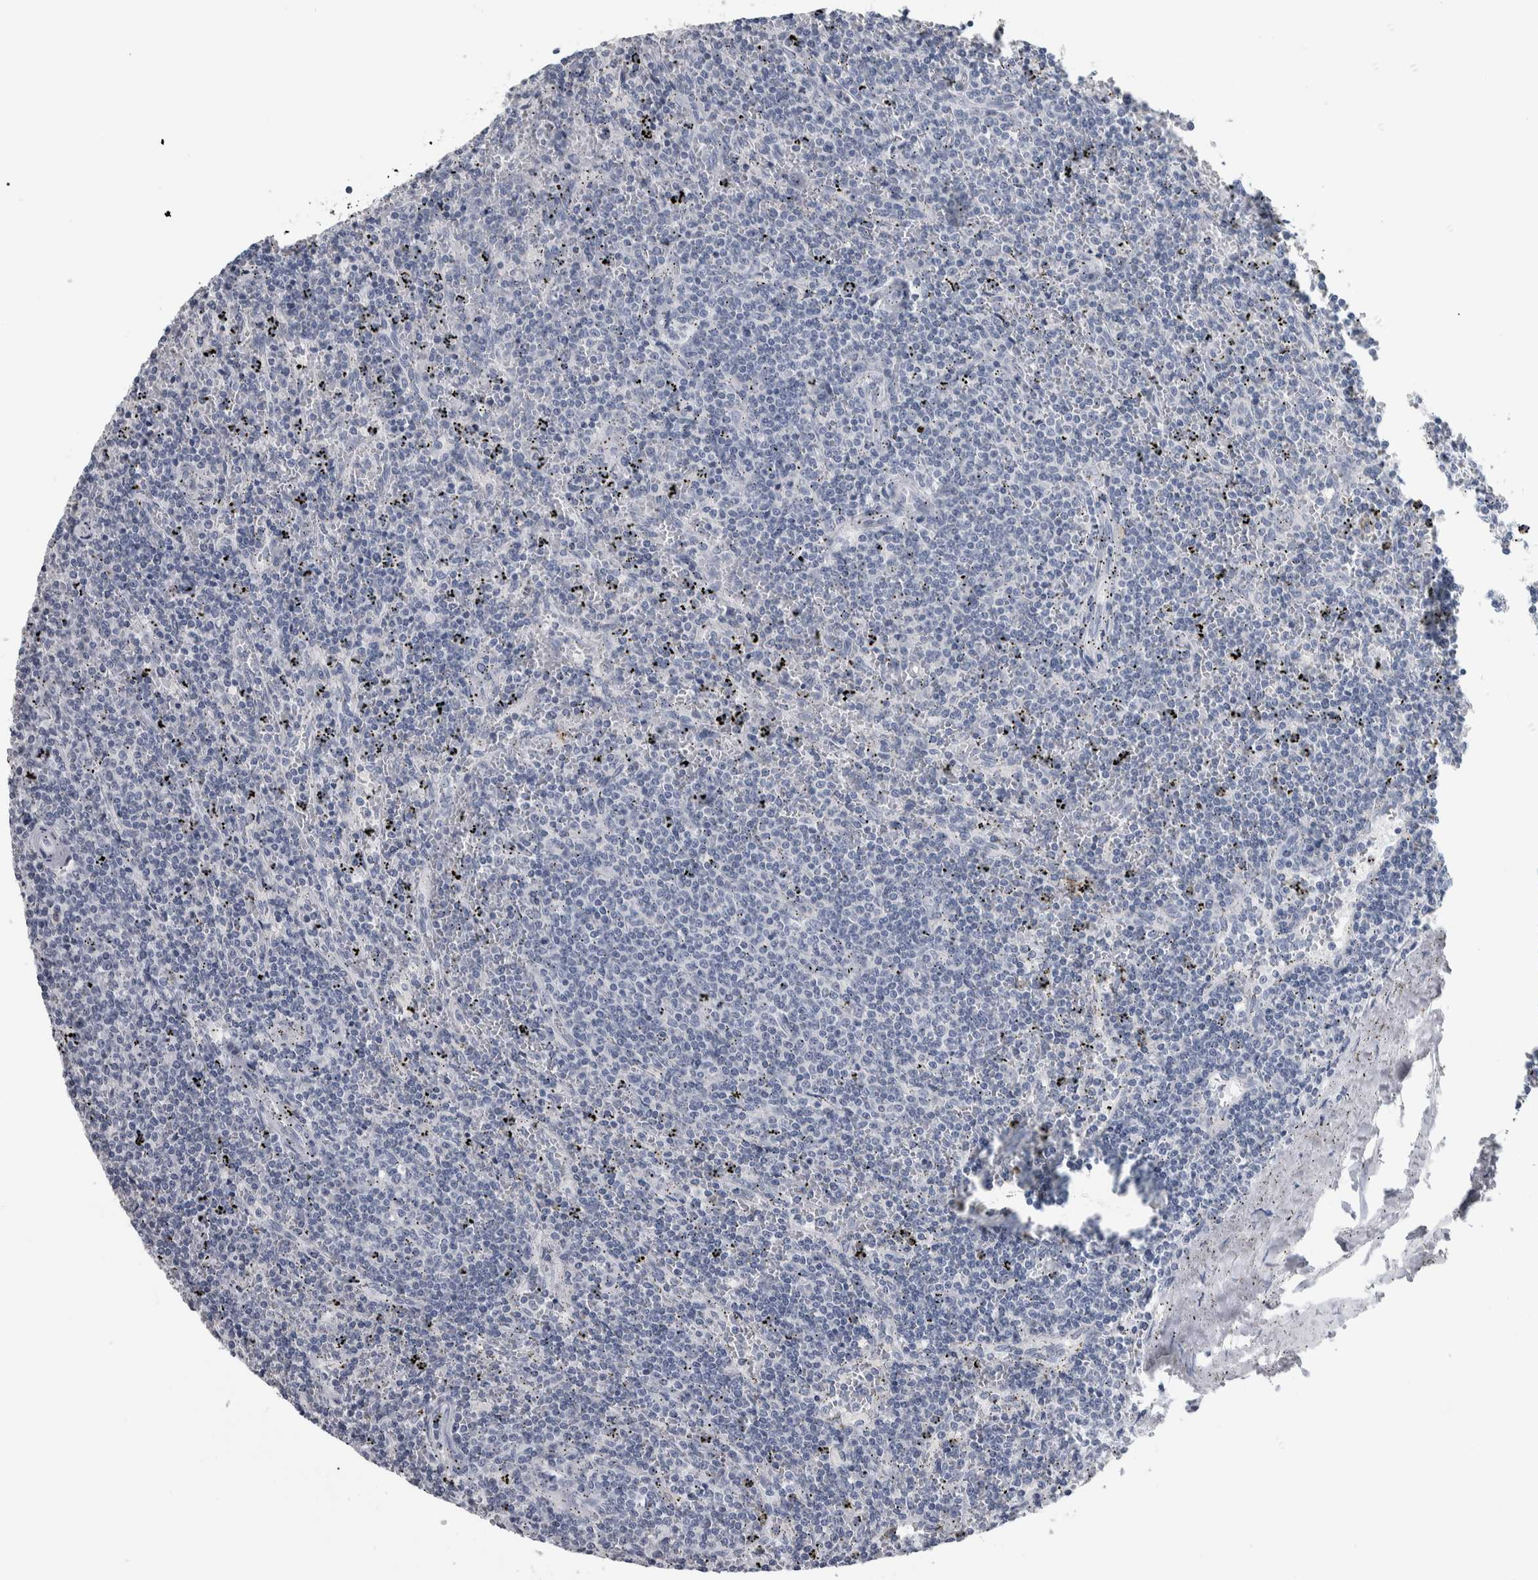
{"staining": {"intensity": "negative", "quantity": "none", "location": "none"}, "tissue": "lymphoma", "cell_type": "Tumor cells", "image_type": "cancer", "snomed": [{"axis": "morphology", "description": "Malignant lymphoma, non-Hodgkin's type, Low grade"}, {"axis": "topography", "description": "Spleen"}], "caption": "A micrograph of low-grade malignant lymphoma, non-Hodgkin's type stained for a protein shows no brown staining in tumor cells.", "gene": "CDH17", "patient": {"sex": "female", "age": 50}}